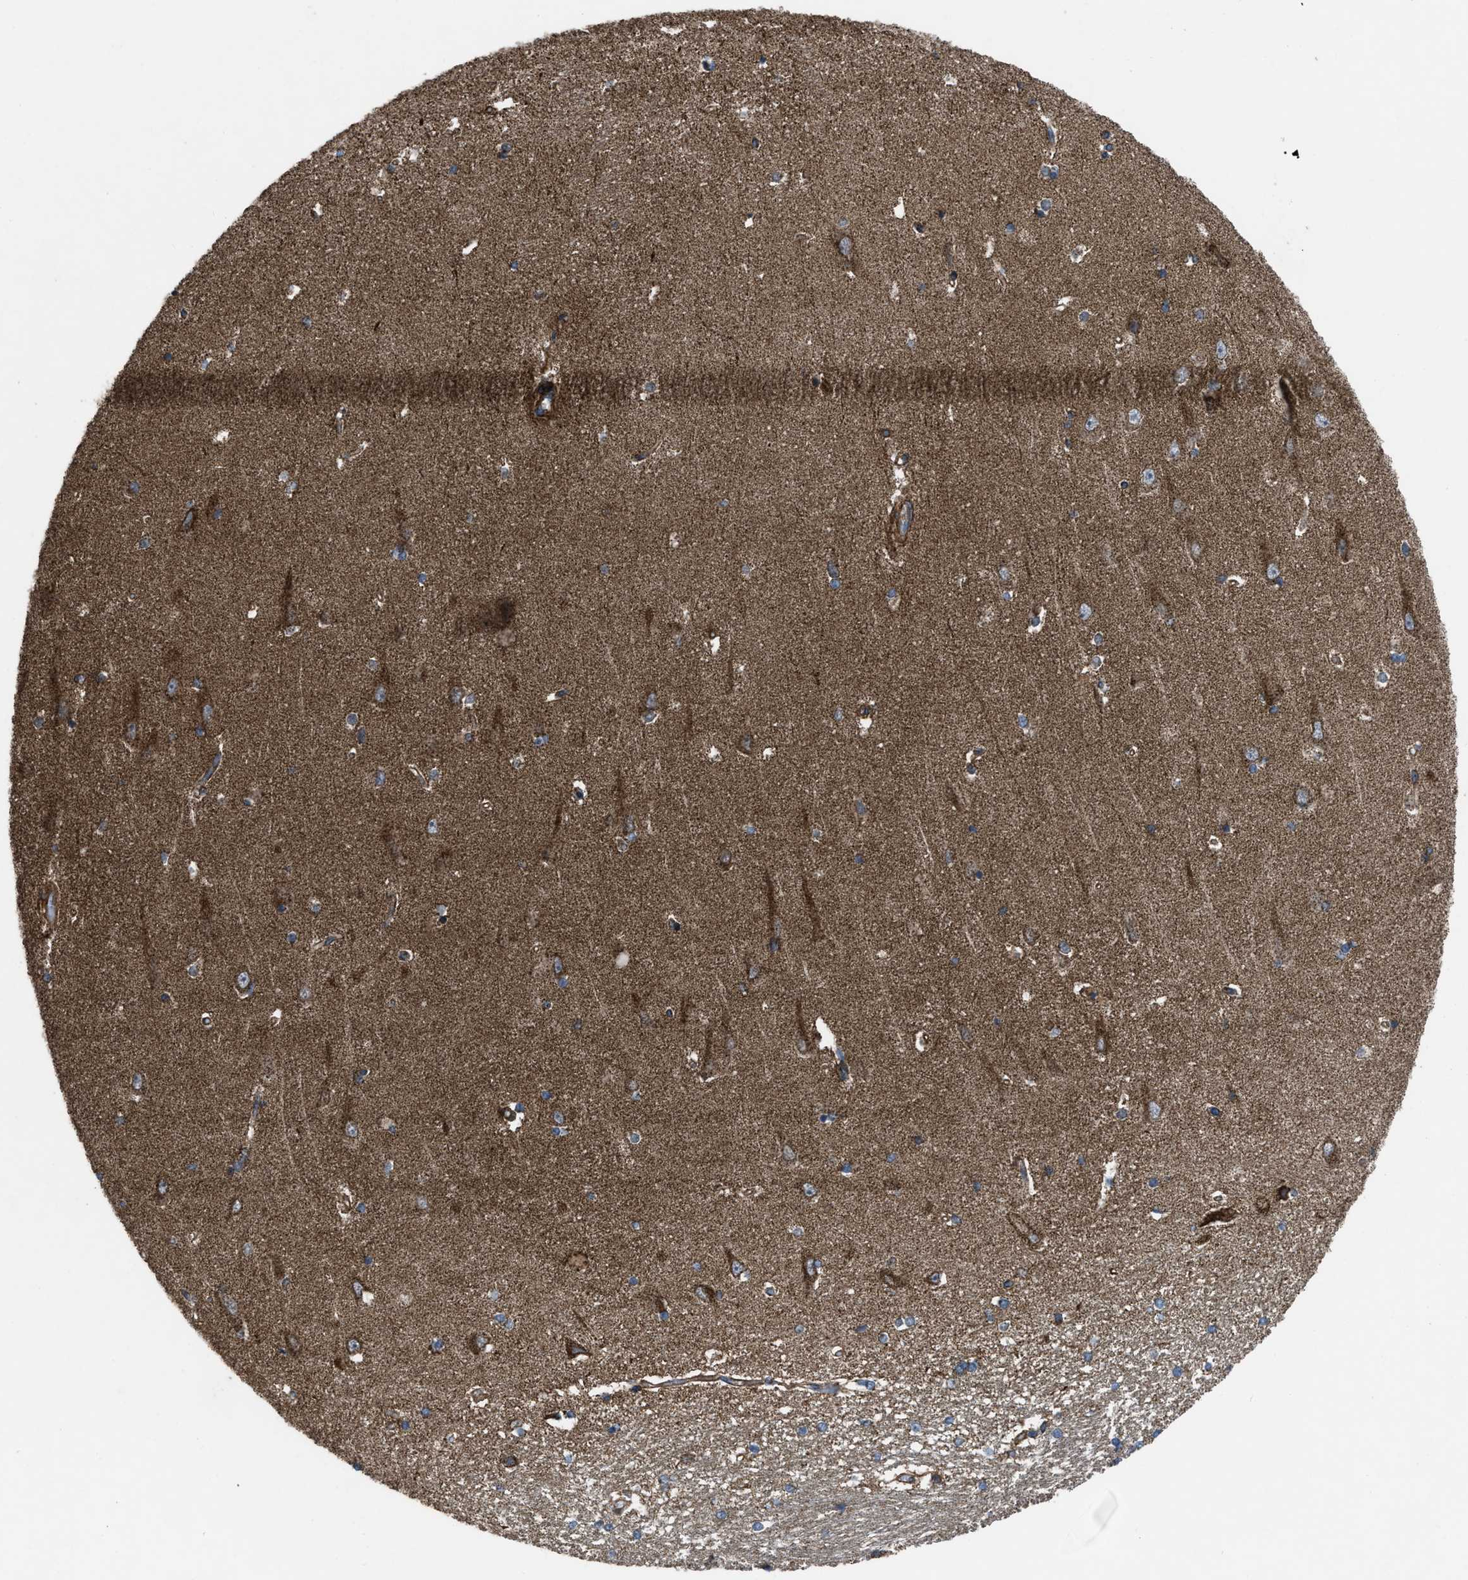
{"staining": {"intensity": "moderate", "quantity": ">75%", "location": "cytoplasmic/membranous"}, "tissue": "hippocampus", "cell_type": "Glial cells", "image_type": "normal", "snomed": [{"axis": "morphology", "description": "Normal tissue, NOS"}, {"axis": "topography", "description": "Hippocampus"}], "caption": "Hippocampus stained for a protein exhibits moderate cytoplasmic/membranous positivity in glial cells. The protein of interest is stained brown, and the nuclei are stained in blue (DAB (3,3'-diaminobenzidine) IHC with brightfield microscopy, high magnification).", "gene": "PER3", "patient": {"sex": "male", "age": 45}}